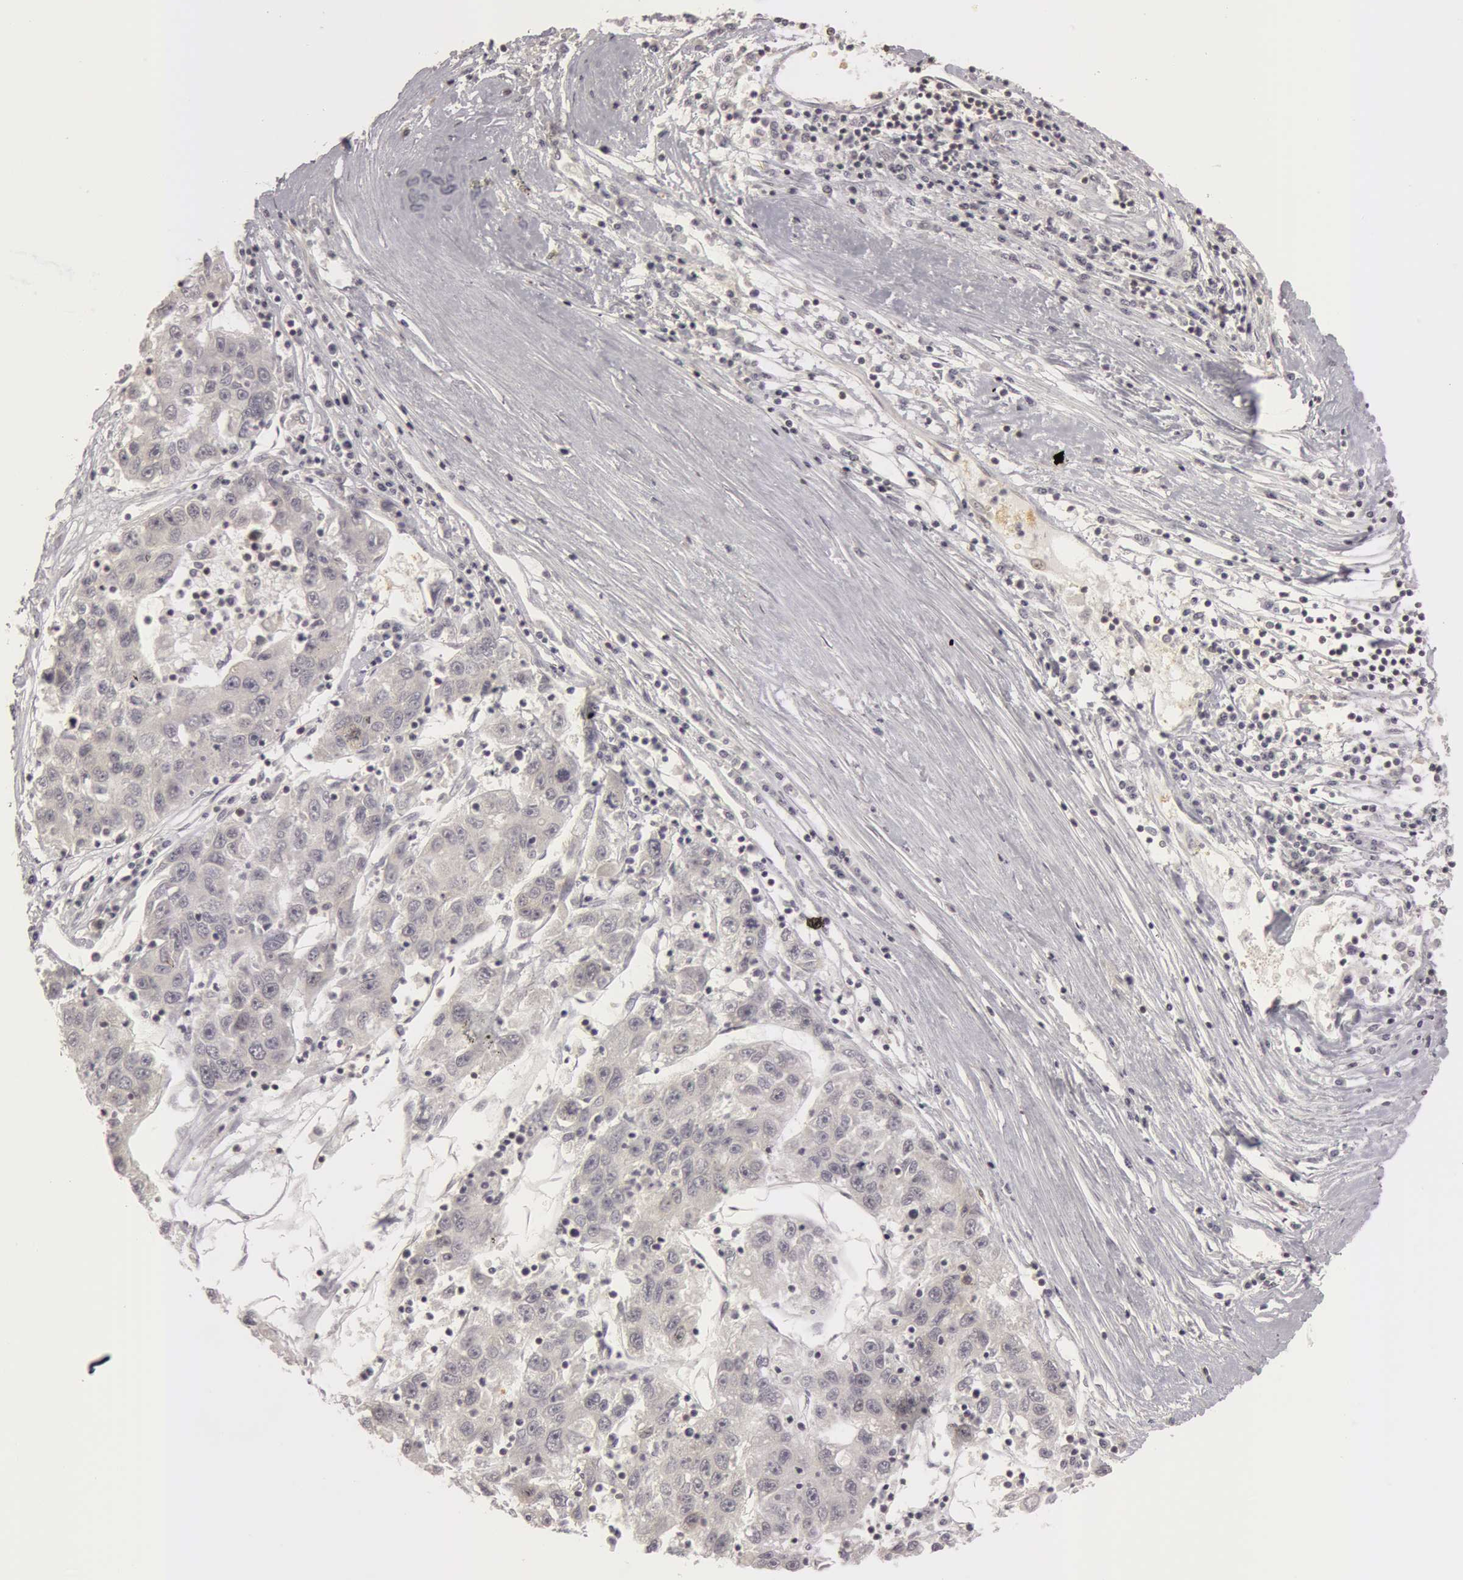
{"staining": {"intensity": "negative", "quantity": "none", "location": "none"}, "tissue": "liver cancer", "cell_type": "Tumor cells", "image_type": "cancer", "snomed": [{"axis": "morphology", "description": "Carcinoma, Hepatocellular, NOS"}, {"axis": "topography", "description": "Liver"}], "caption": "This is an IHC histopathology image of liver cancer (hepatocellular carcinoma). There is no expression in tumor cells.", "gene": "OASL", "patient": {"sex": "male", "age": 49}}